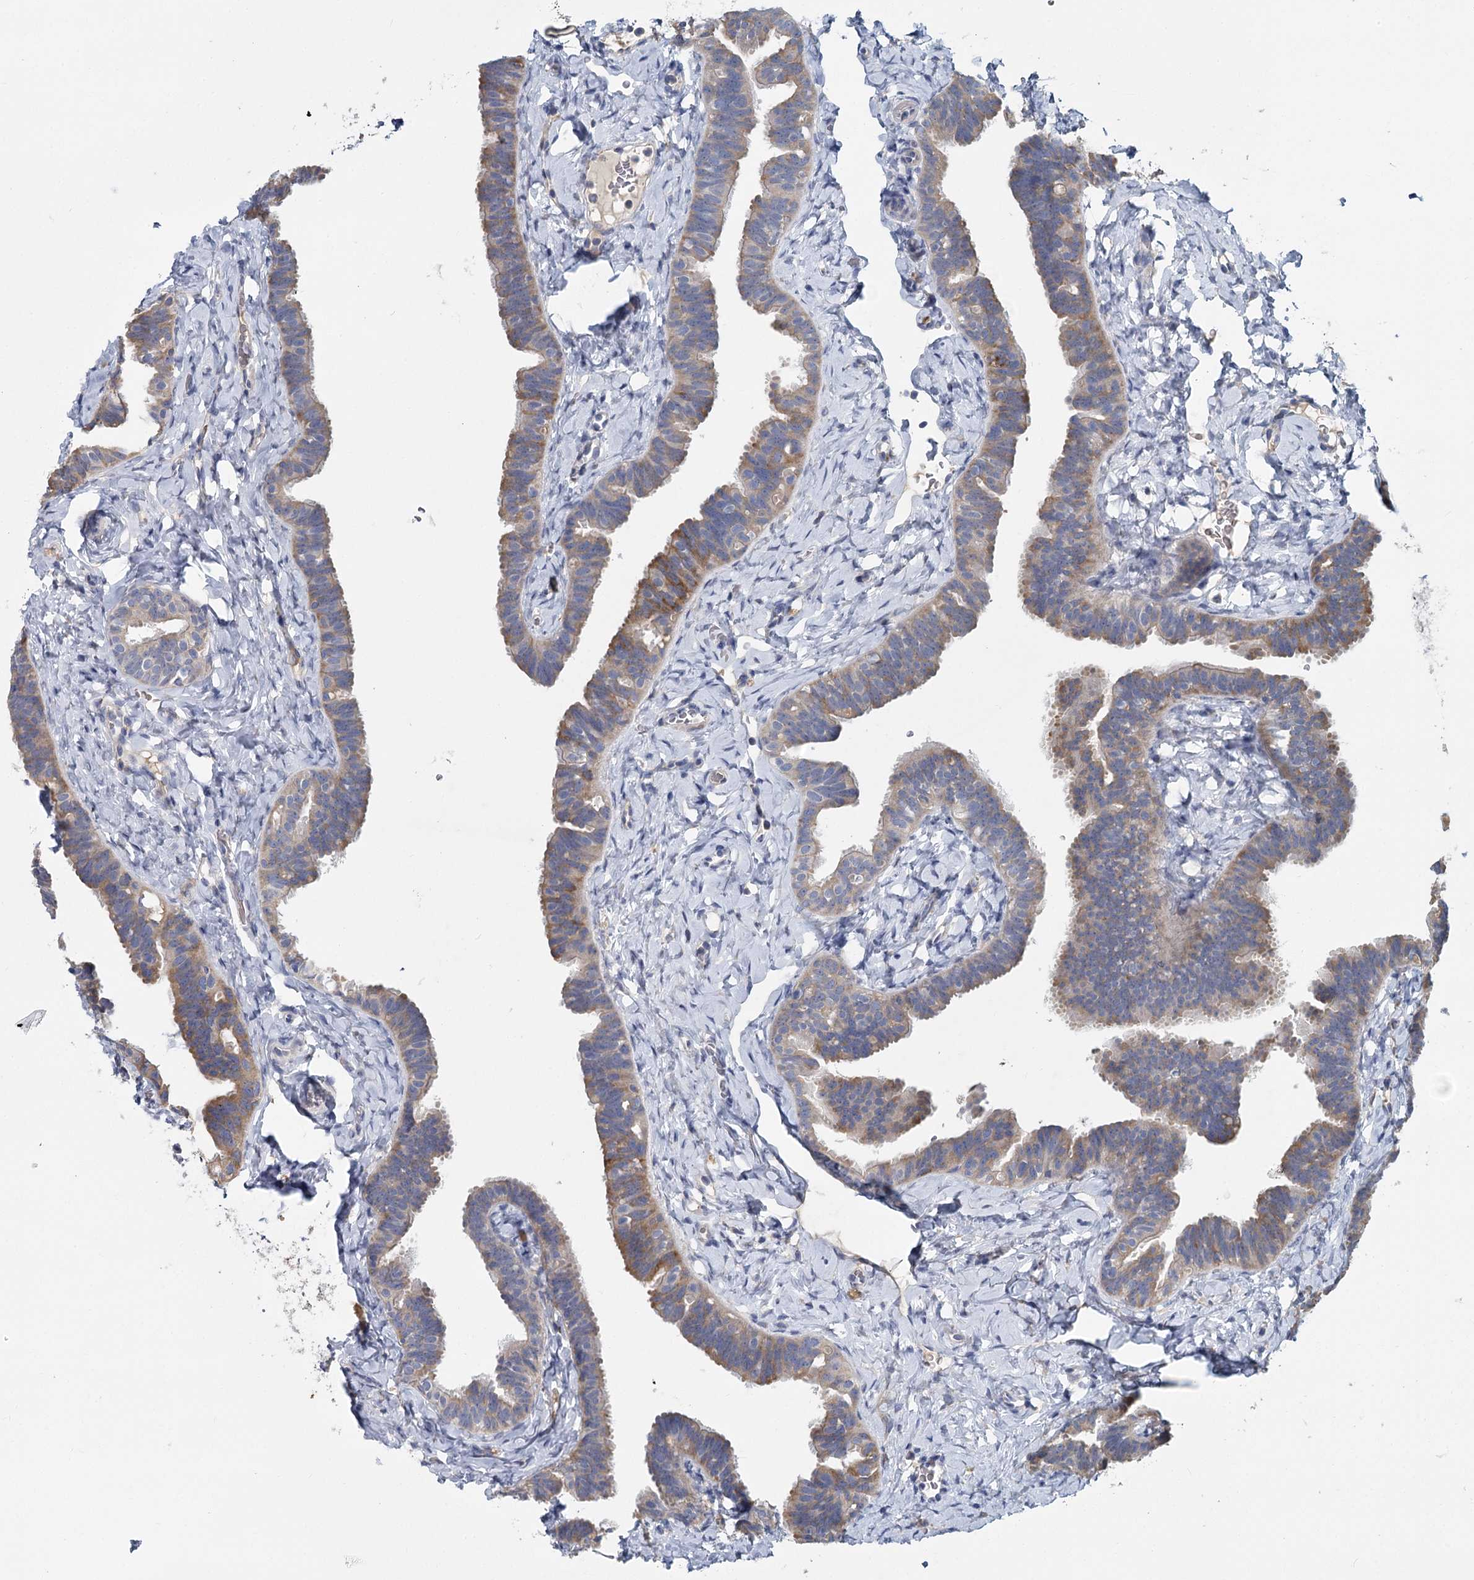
{"staining": {"intensity": "moderate", "quantity": "<25%", "location": "cytoplasmic/membranous"}, "tissue": "fallopian tube", "cell_type": "Glandular cells", "image_type": "normal", "snomed": [{"axis": "morphology", "description": "Normal tissue, NOS"}, {"axis": "topography", "description": "Fallopian tube"}], "caption": "High-magnification brightfield microscopy of normal fallopian tube stained with DAB (brown) and counterstained with hematoxylin (blue). glandular cells exhibit moderate cytoplasmic/membranous staining is present in approximately<25% of cells.", "gene": "ANKRD16", "patient": {"sex": "female", "age": 65}}